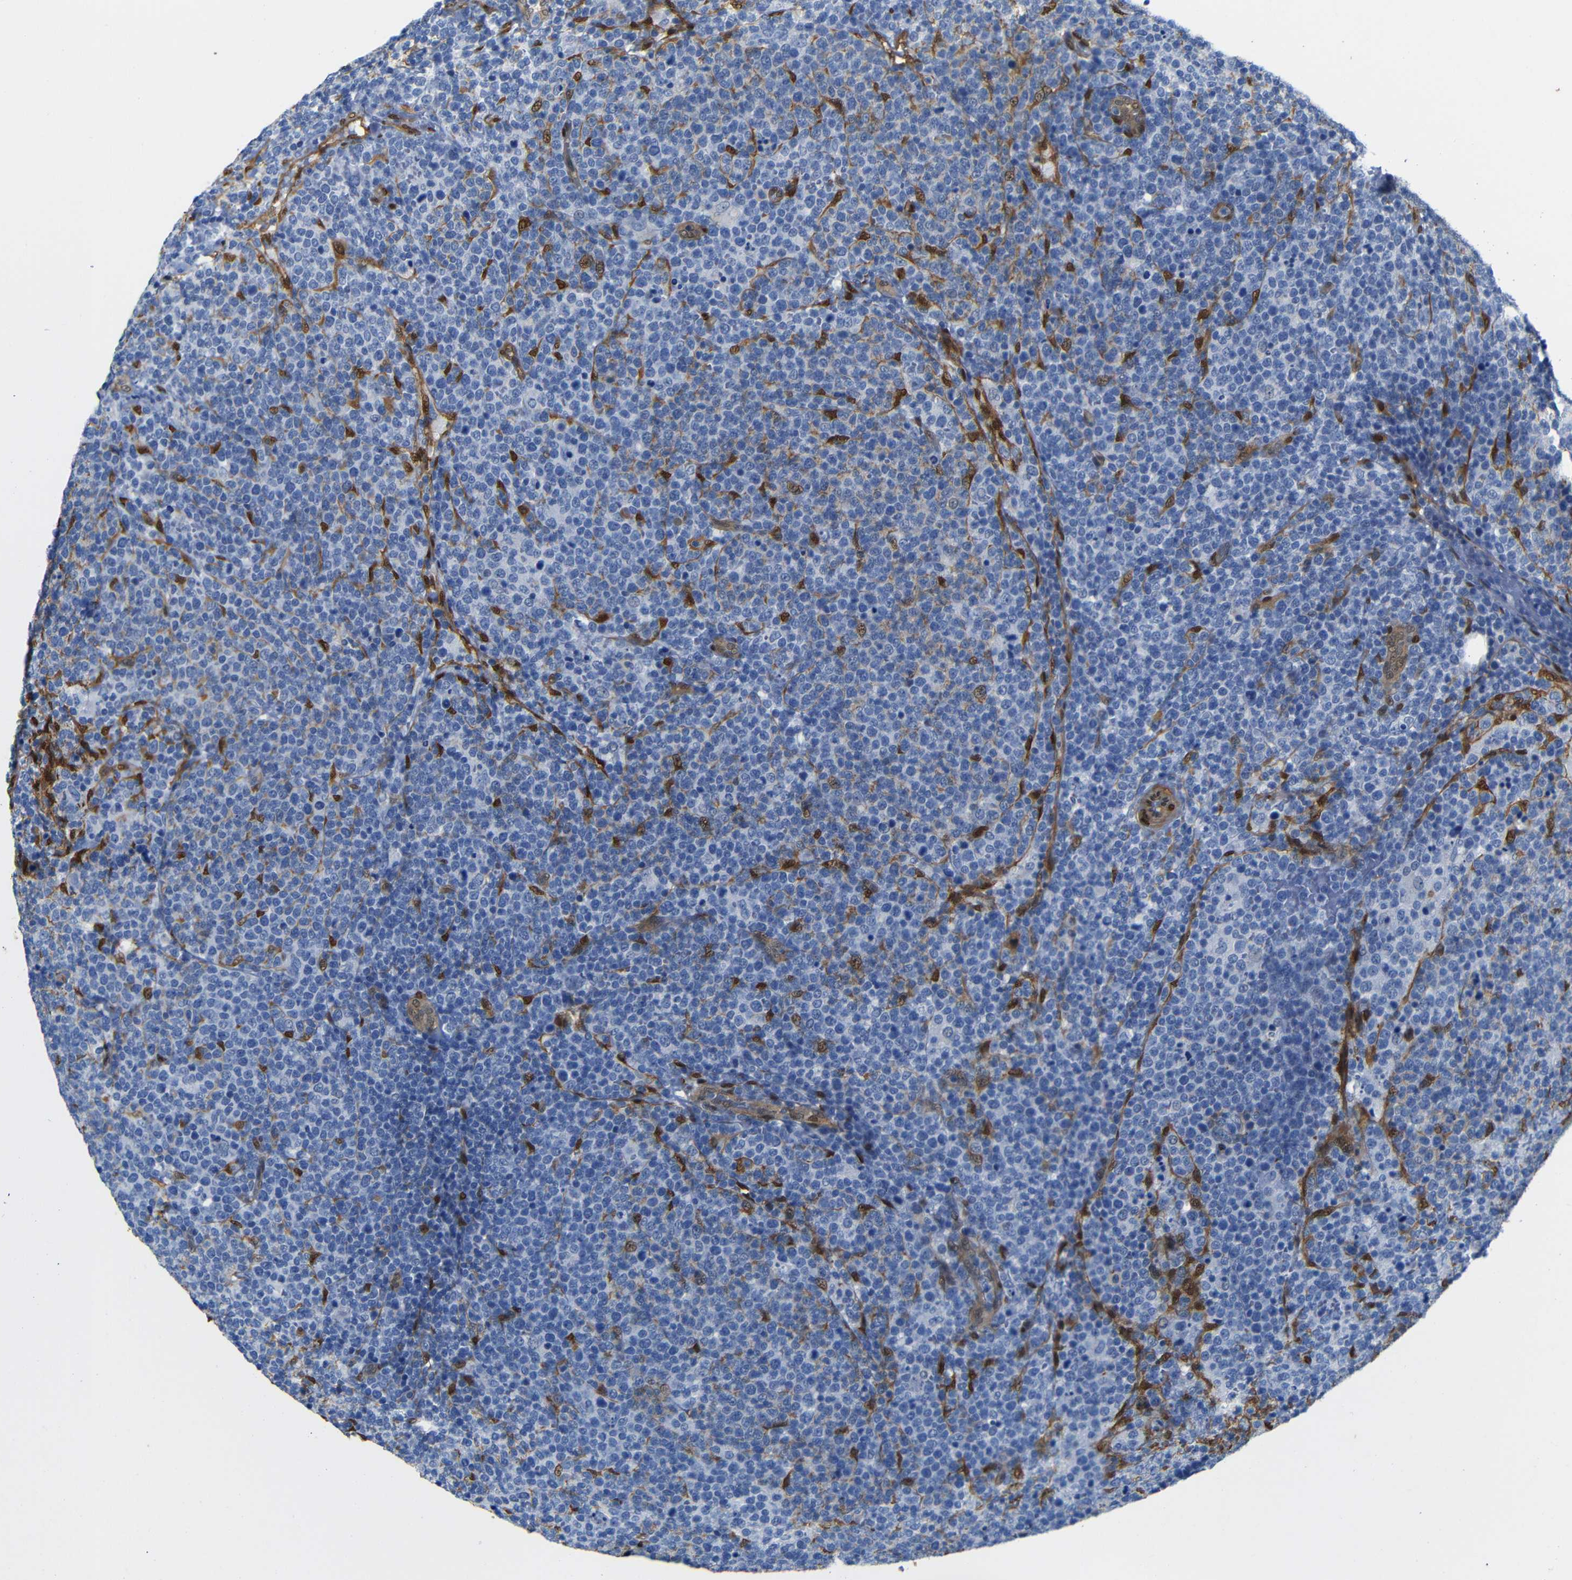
{"staining": {"intensity": "weak", "quantity": ">75%", "location": "cytoplasmic/membranous"}, "tissue": "lymphoma", "cell_type": "Tumor cells", "image_type": "cancer", "snomed": [{"axis": "morphology", "description": "Malignant lymphoma, non-Hodgkin's type, High grade"}, {"axis": "topography", "description": "Lymph node"}], "caption": "Immunohistochemistry (IHC) image of human lymphoma stained for a protein (brown), which shows low levels of weak cytoplasmic/membranous staining in approximately >75% of tumor cells.", "gene": "YAP1", "patient": {"sex": "male", "age": 61}}